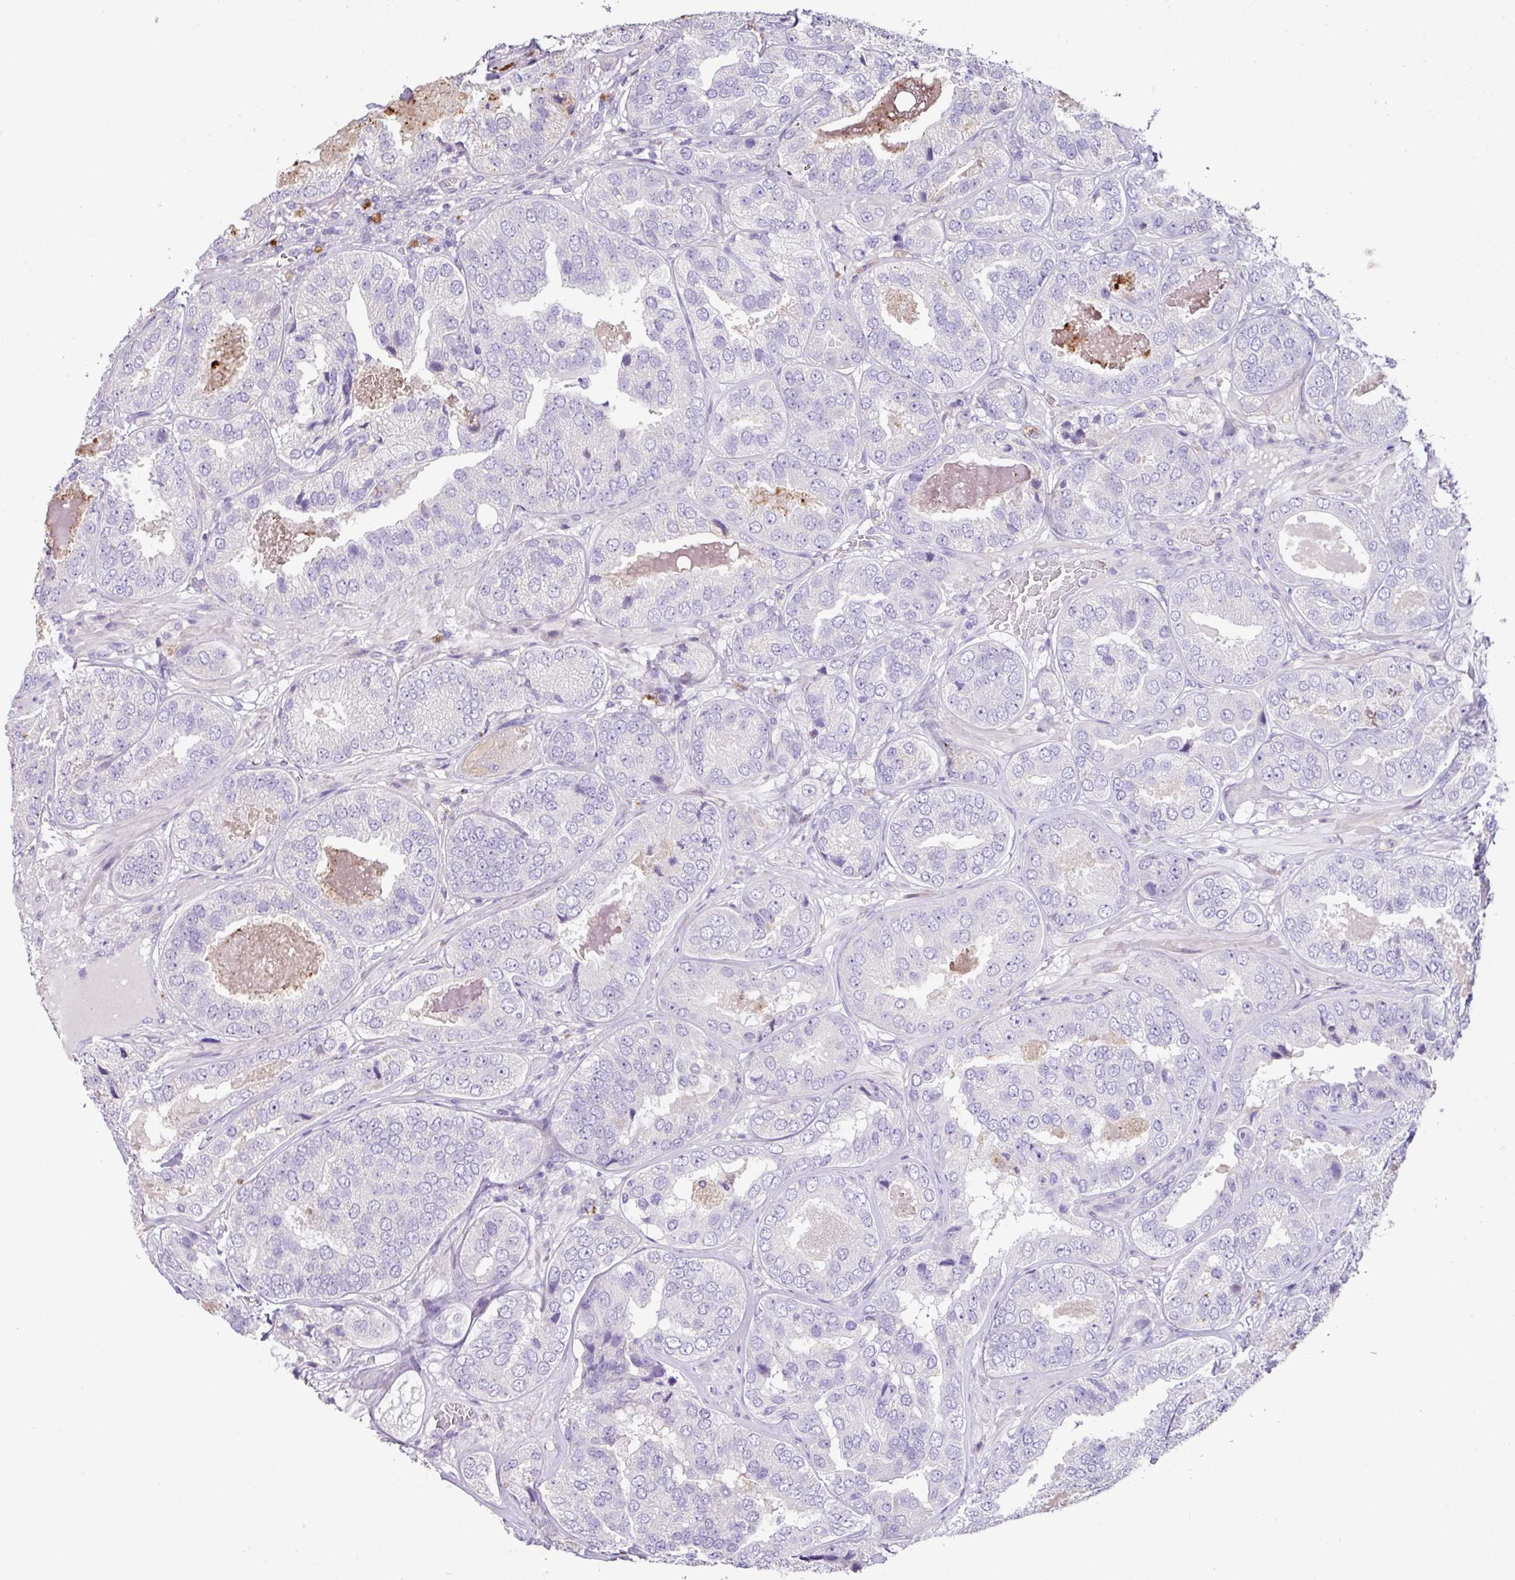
{"staining": {"intensity": "negative", "quantity": "none", "location": "none"}, "tissue": "prostate cancer", "cell_type": "Tumor cells", "image_type": "cancer", "snomed": [{"axis": "morphology", "description": "Adenocarcinoma, High grade"}, {"axis": "topography", "description": "Prostate"}], "caption": "Immunohistochemical staining of human prostate cancer (high-grade adenocarcinoma) reveals no significant positivity in tumor cells.", "gene": "ZG16", "patient": {"sex": "male", "age": 63}}